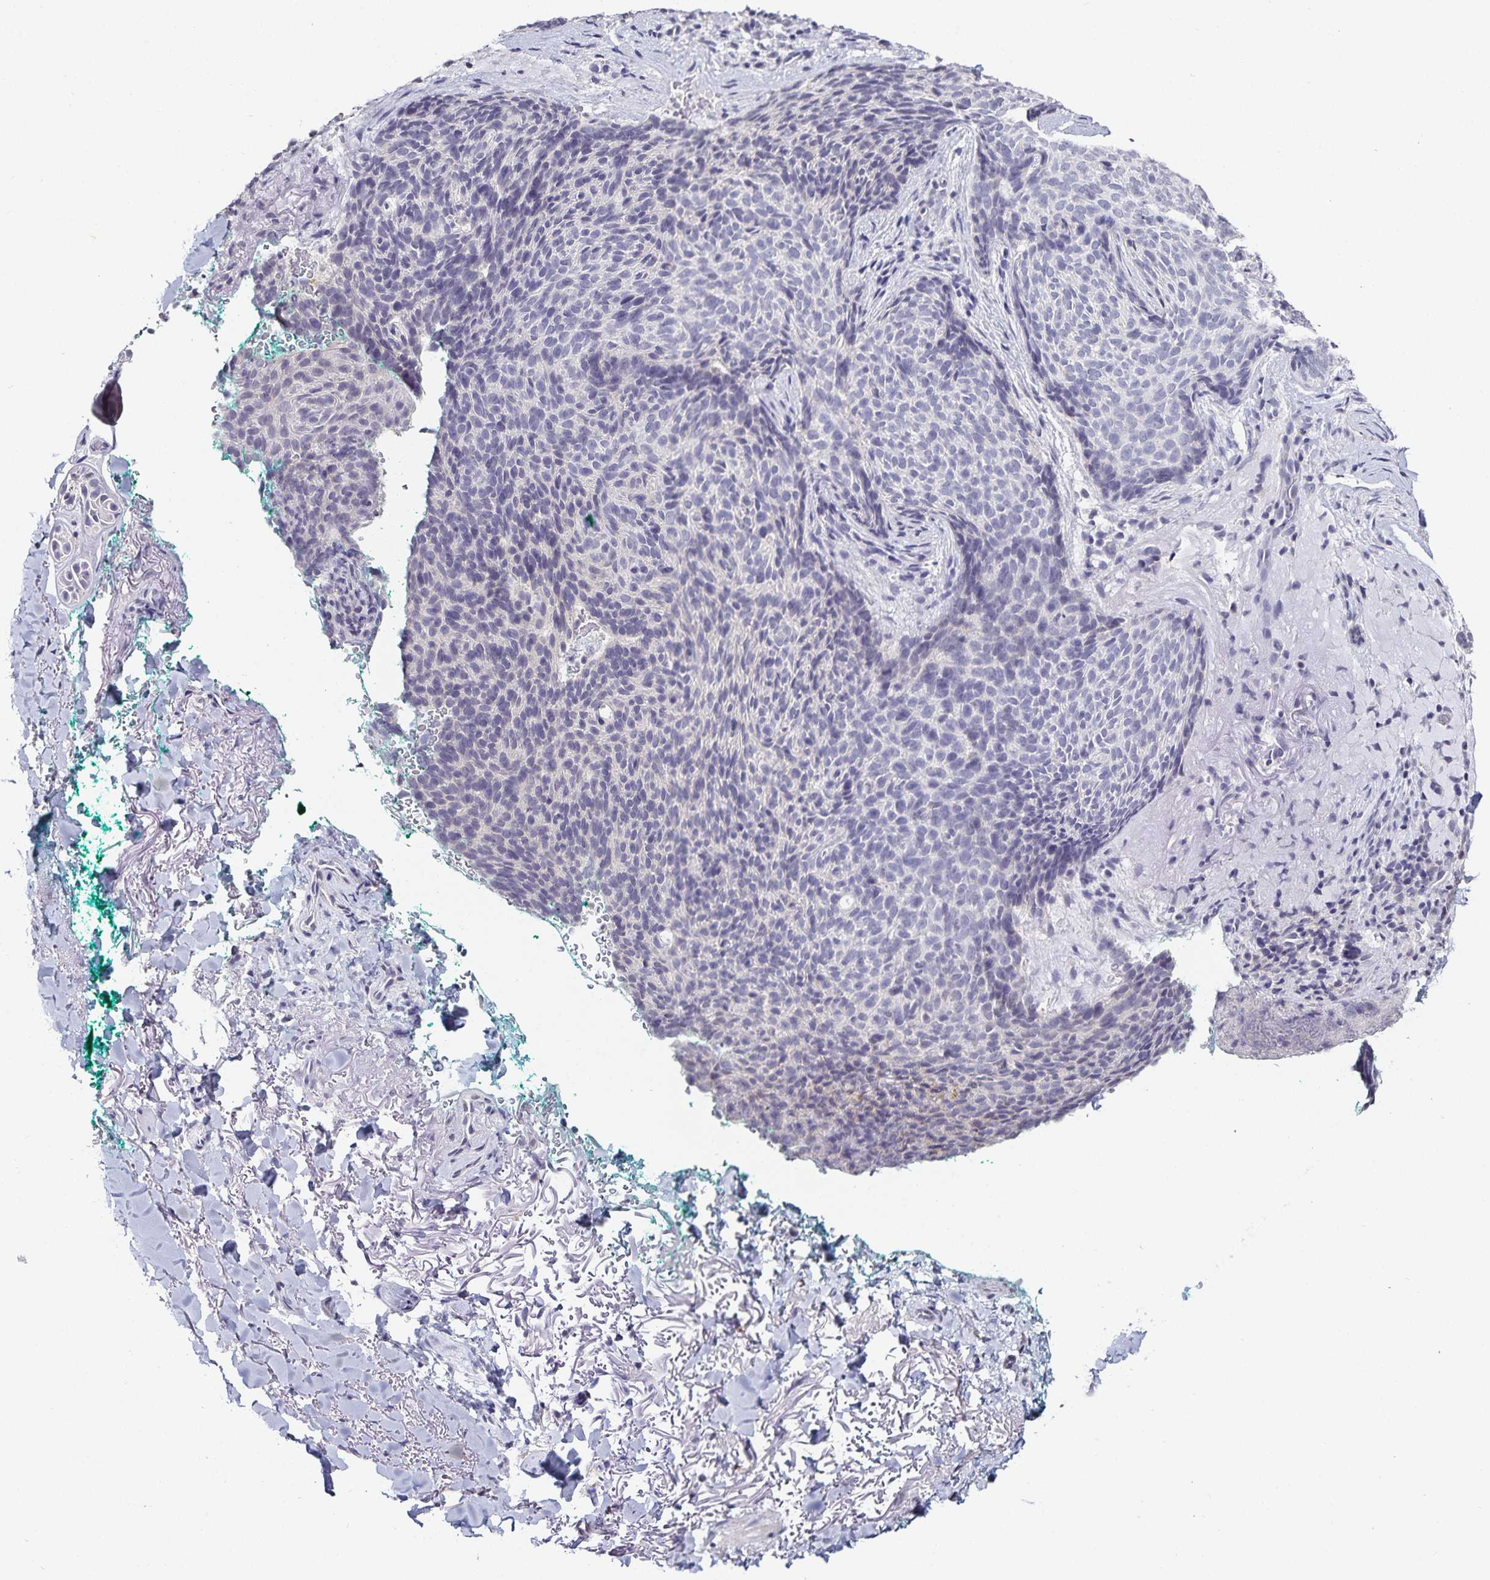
{"staining": {"intensity": "negative", "quantity": "none", "location": "none"}, "tissue": "skin cancer", "cell_type": "Tumor cells", "image_type": "cancer", "snomed": [{"axis": "morphology", "description": "Basal cell carcinoma"}, {"axis": "topography", "description": "Skin"}, {"axis": "topography", "description": "Skin of head"}], "caption": "The immunohistochemistry photomicrograph has no significant expression in tumor cells of skin cancer (basal cell carcinoma) tissue.", "gene": "TTR", "patient": {"sex": "female", "age": 92}}